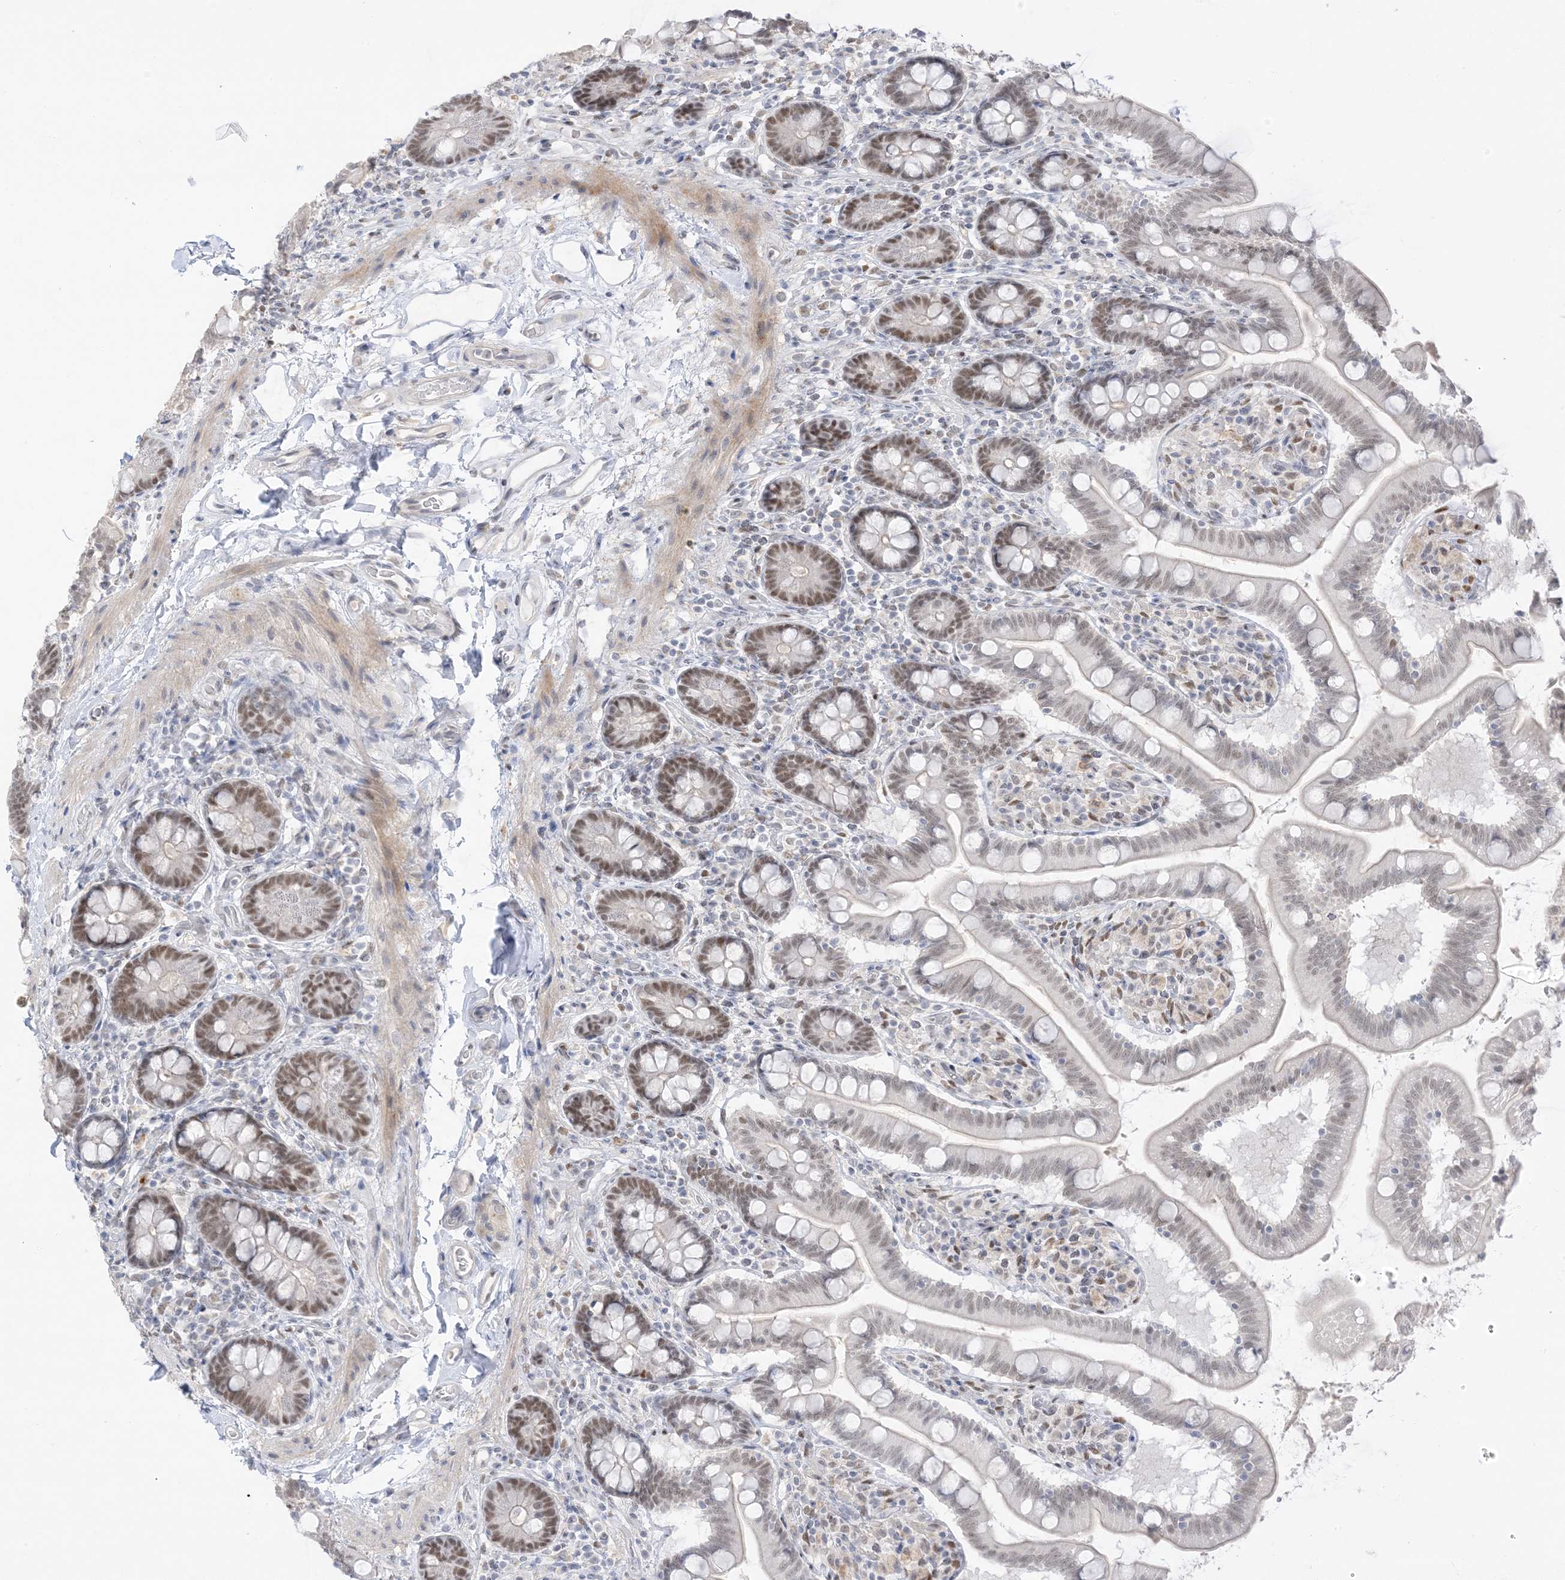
{"staining": {"intensity": "moderate", "quantity": "25%-75%", "location": "nuclear"}, "tissue": "small intestine", "cell_type": "Glandular cells", "image_type": "normal", "snomed": [{"axis": "morphology", "description": "Normal tissue, NOS"}, {"axis": "topography", "description": "Small intestine"}], "caption": "A histopathology image of human small intestine stained for a protein demonstrates moderate nuclear brown staining in glandular cells.", "gene": "MSL3", "patient": {"sex": "female", "age": 64}}